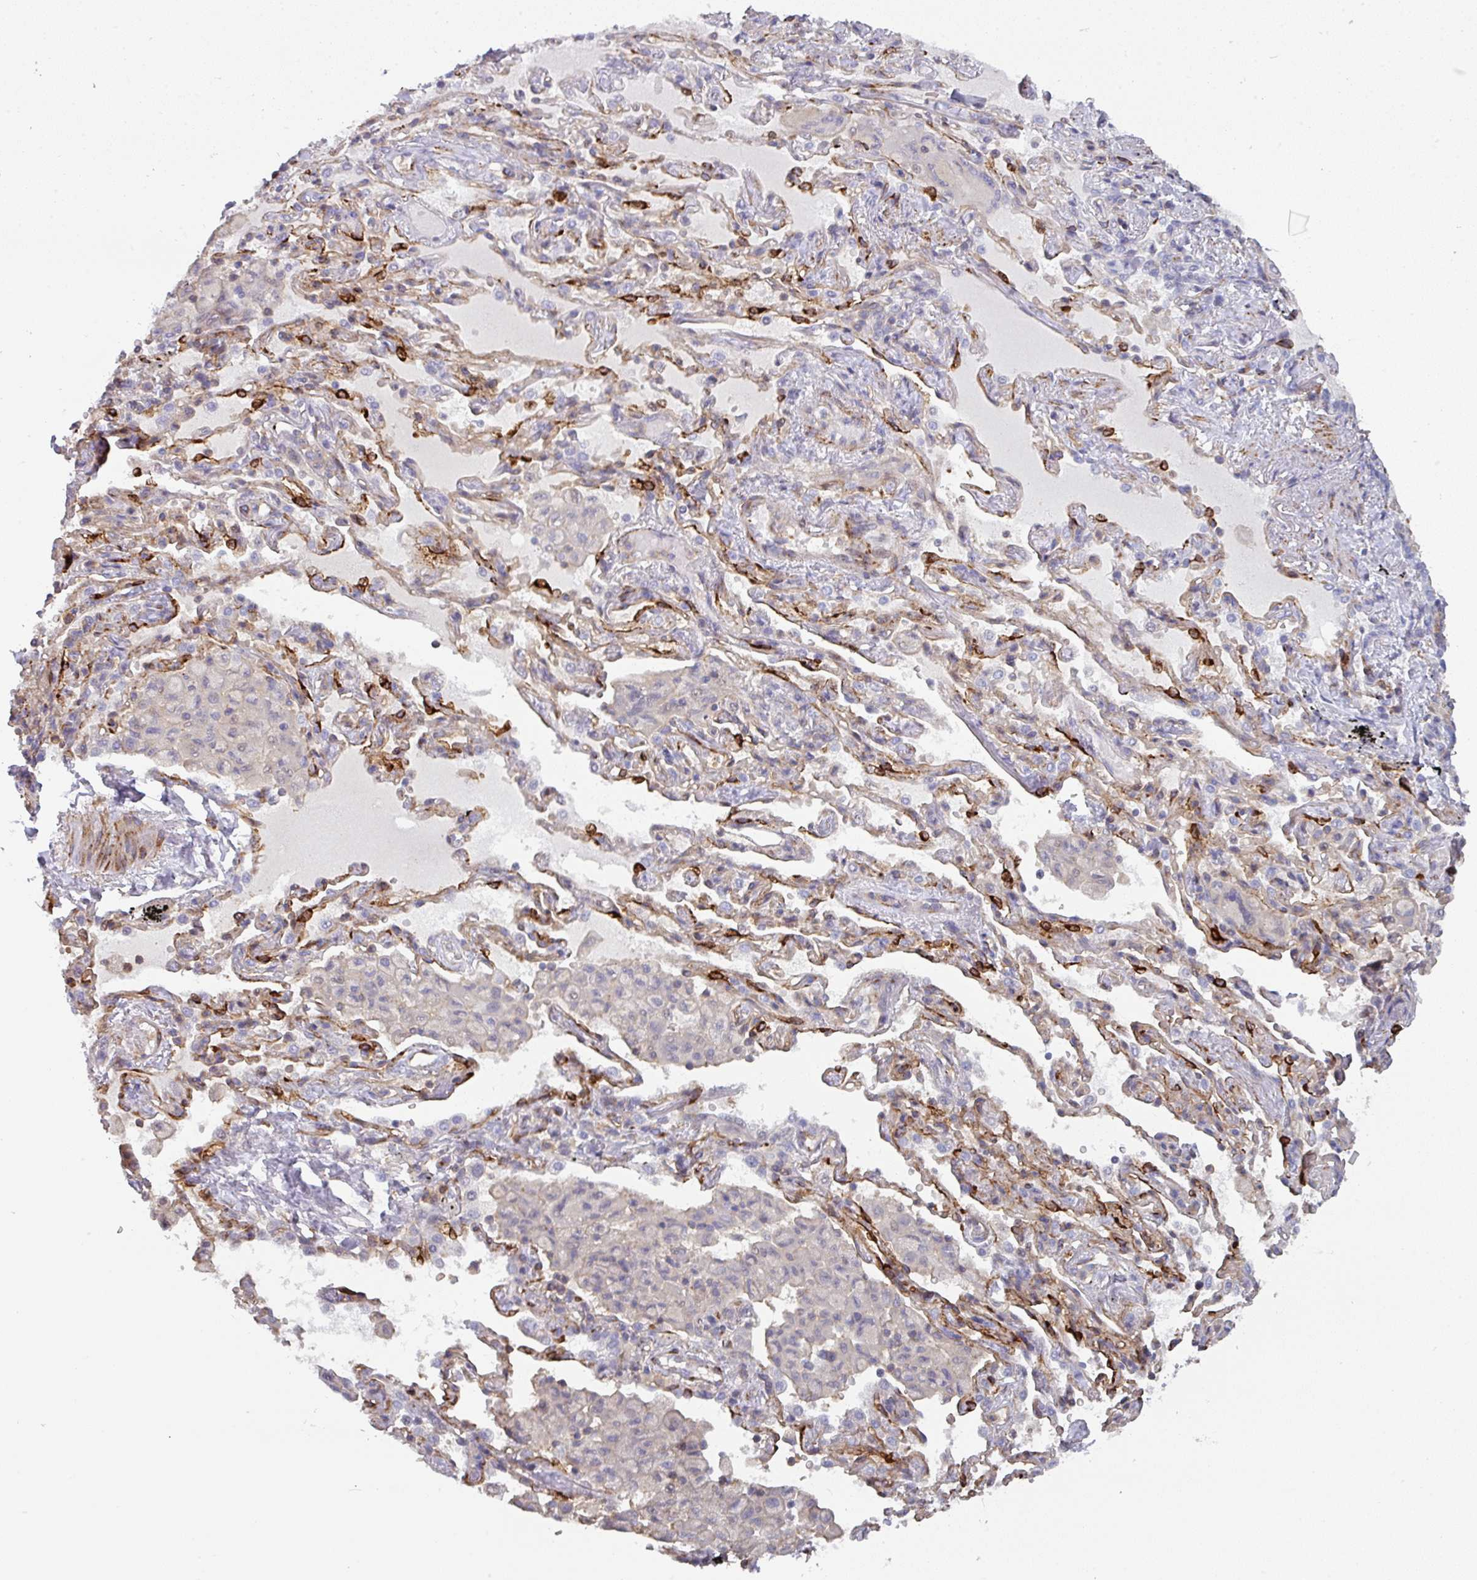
{"staining": {"intensity": "negative", "quantity": "none", "location": "none"}, "tissue": "lung cancer", "cell_type": "Tumor cells", "image_type": "cancer", "snomed": [{"axis": "morphology", "description": "Squamous cell carcinoma, NOS"}, {"axis": "topography", "description": "Lung"}], "caption": "Tumor cells show no significant expression in squamous cell carcinoma (lung).", "gene": "BEND5", "patient": {"sex": "female", "age": 70}}